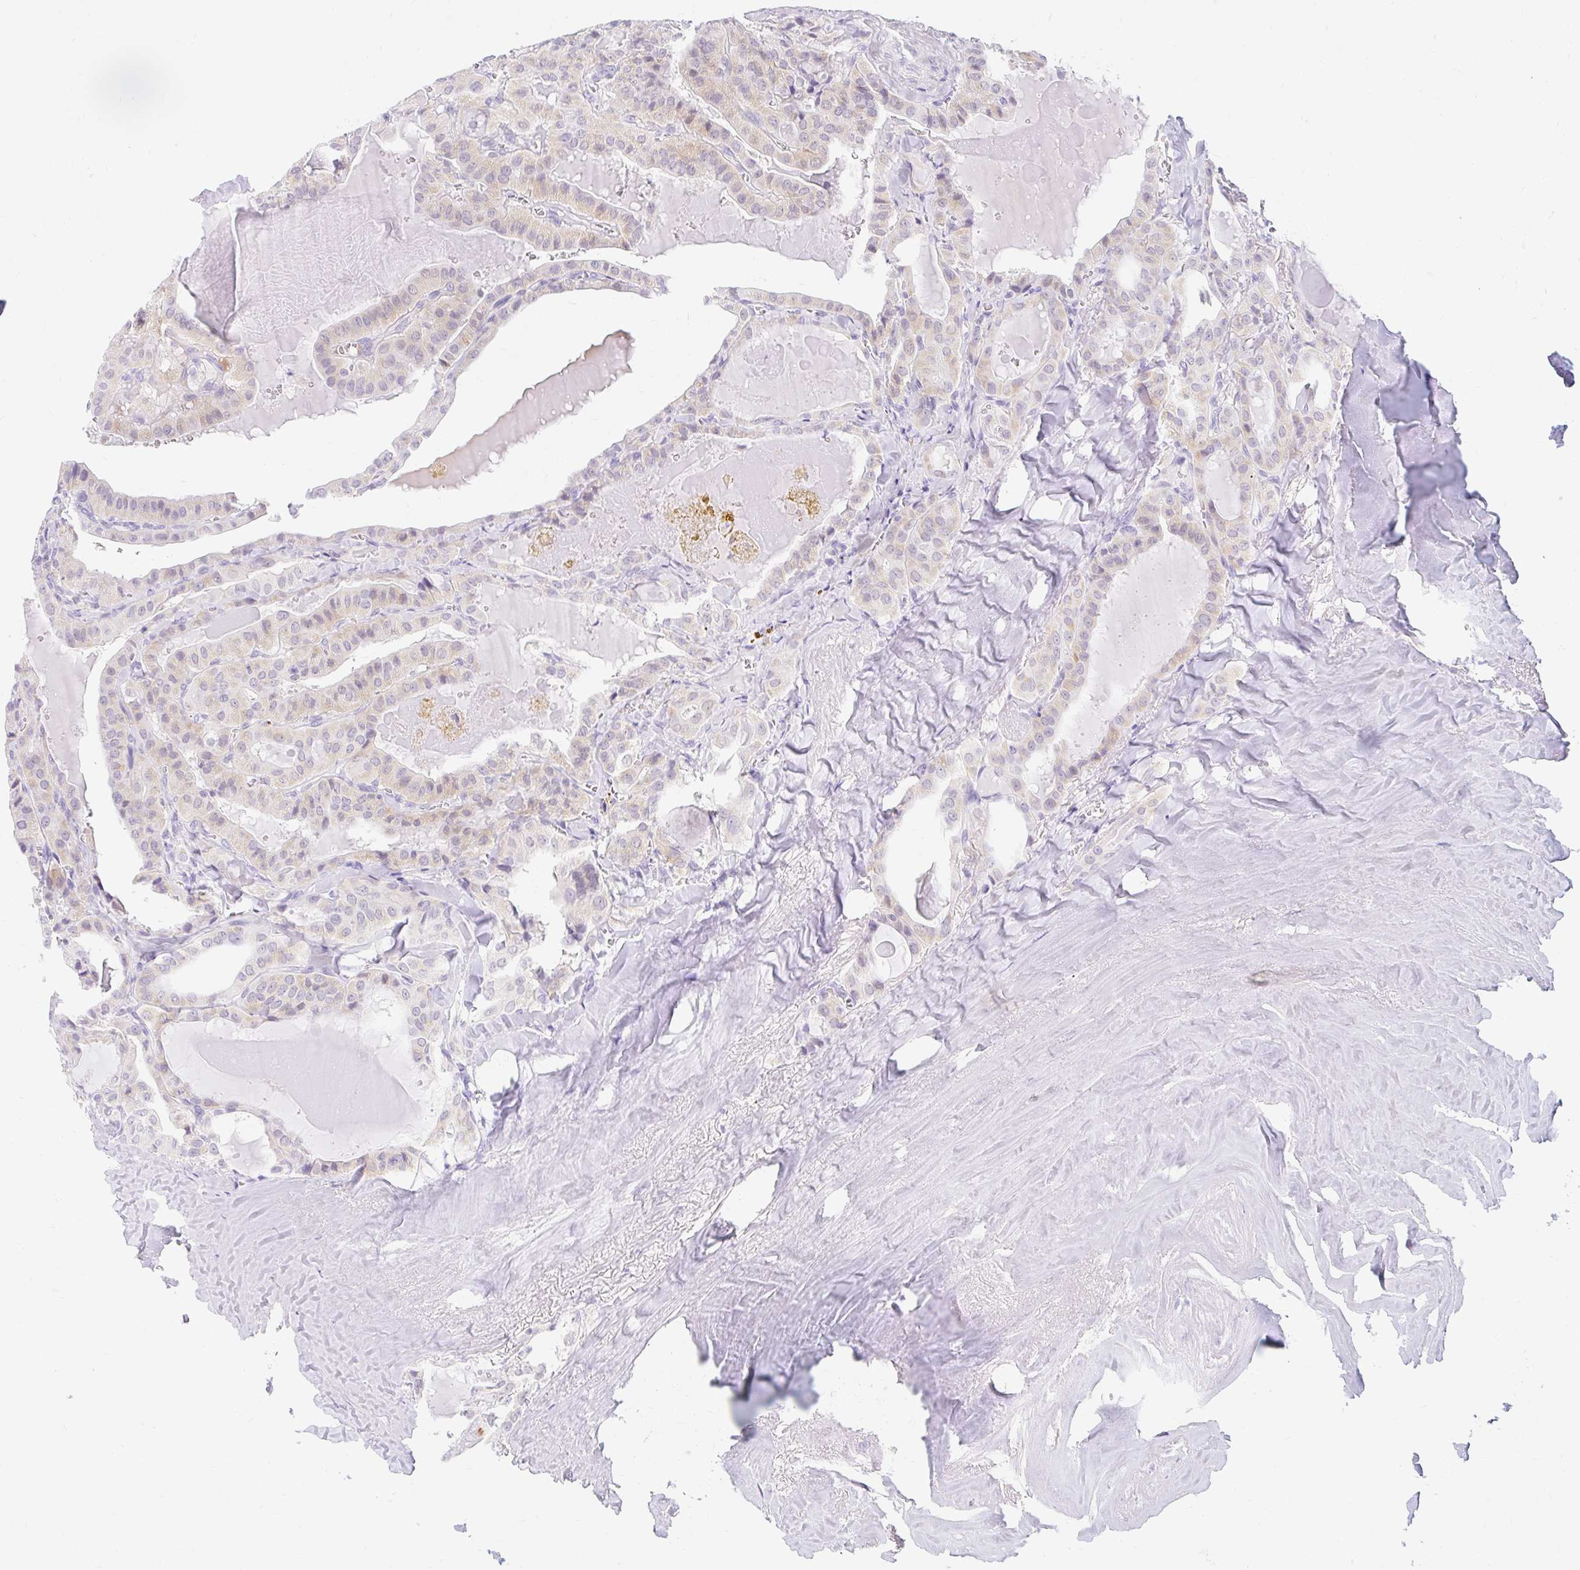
{"staining": {"intensity": "weak", "quantity": ">75%", "location": "cytoplasmic/membranous"}, "tissue": "thyroid cancer", "cell_type": "Tumor cells", "image_type": "cancer", "snomed": [{"axis": "morphology", "description": "Papillary adenocarcinoma, NOS"}, {"axis": "topography", "description": "Thyroid gland"}], "caption": "There is low levels of weak cytoplasmic/membranous positivity in tumor cells of thyroid papillary adenocarcinoma, as demonstrated by immunohistochemical staining (brown color).", "gene": "ITPK1", "patient": {"sex": "male", "age": 52}}